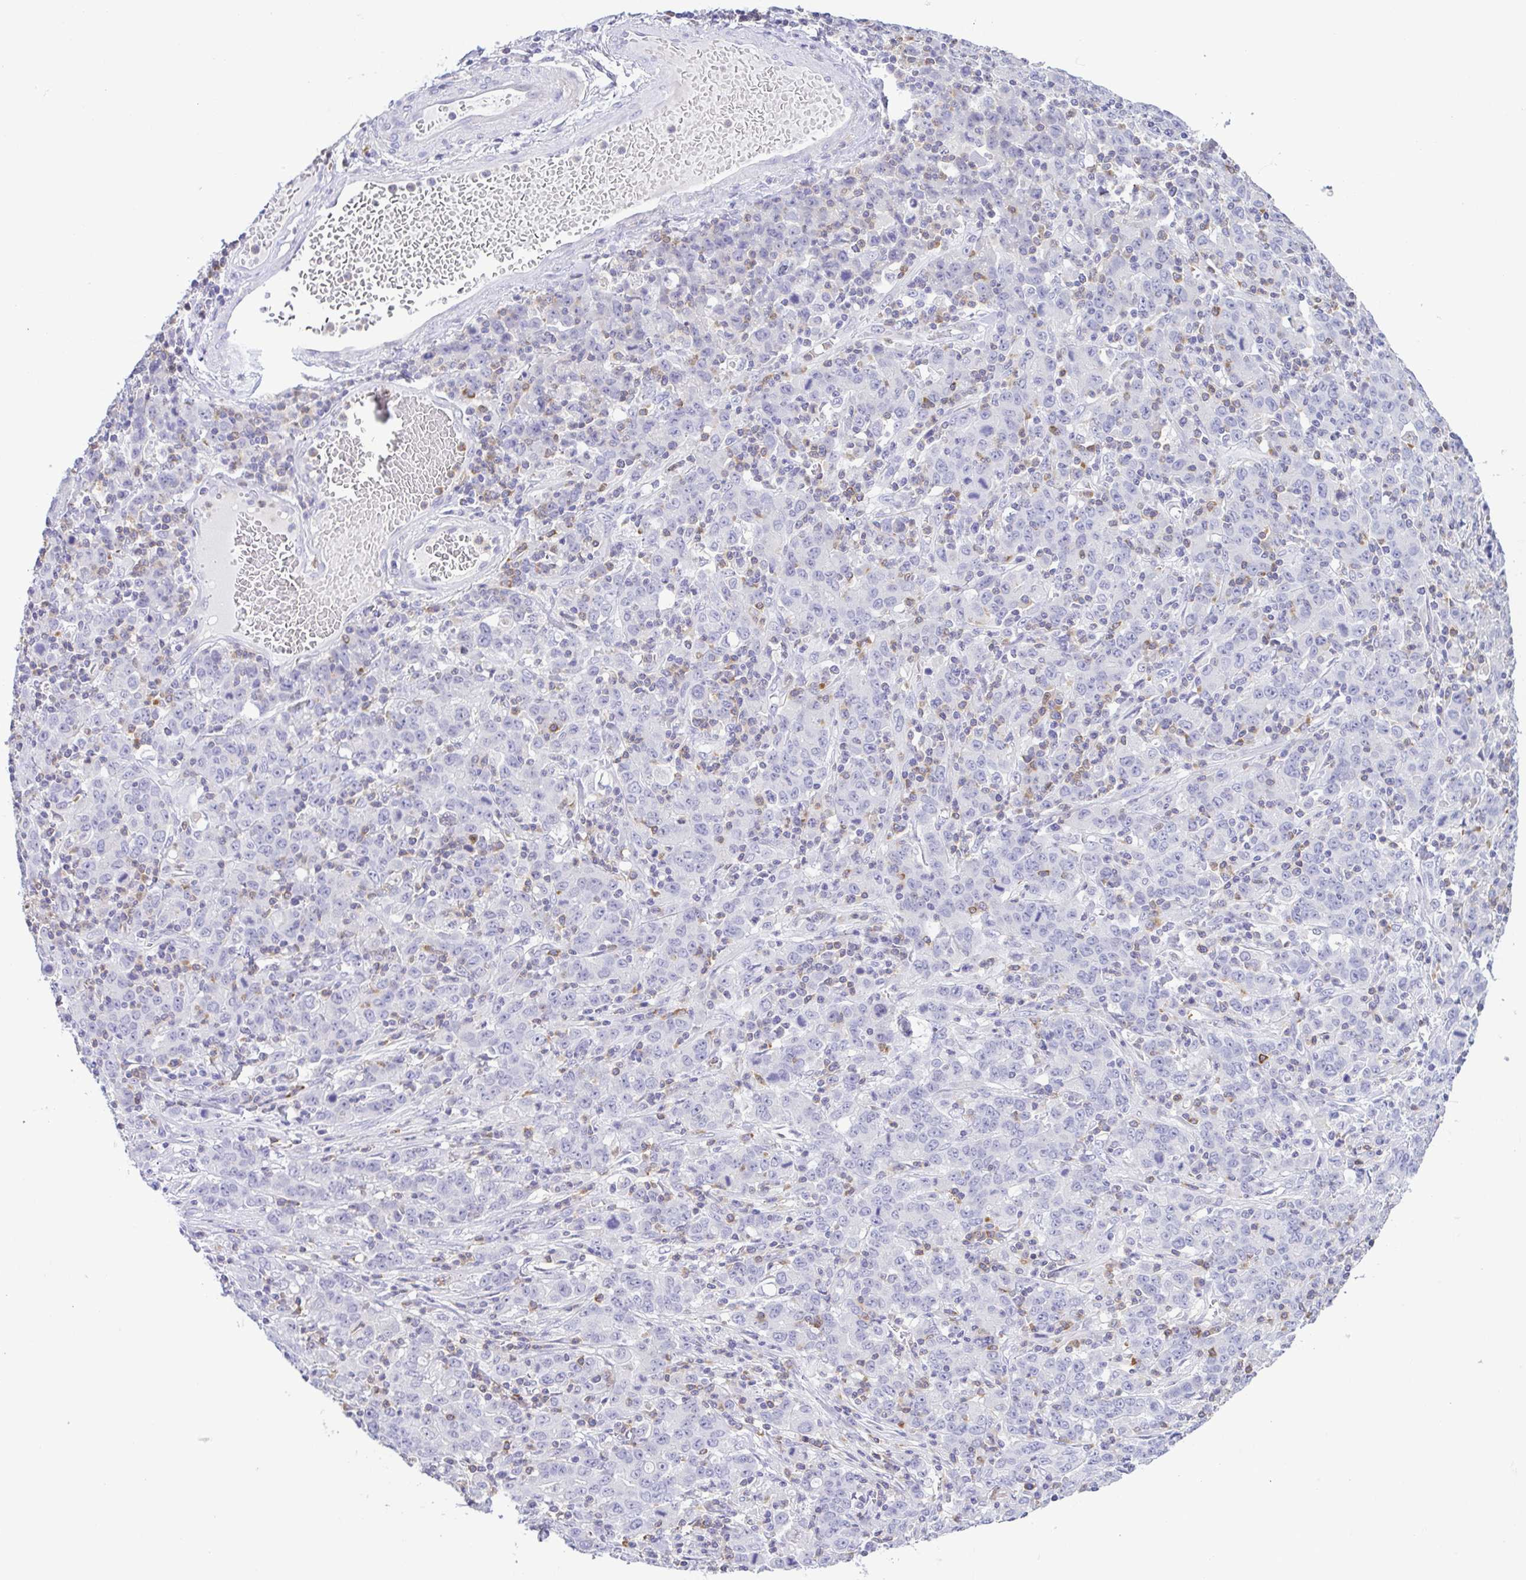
{"staining": {"intensity": "negative", "quantity": "none", "location": "none"}, "tissue": "stomach cancer", "cell_type": "Tumor cells", "image_type": "cancer", "snomed": [{"axis": "morphology", "description": "Adenocarcinoma, NOS"}, {"axis": "topography", "description": "Stomach, upper"}], "caption": "A micrograph of stomach cancer stained for a protein exhibits no brown staining in tumor cells.", "gene": "PGLYRP1", "patient": {"sex": "male", "age": 69}}